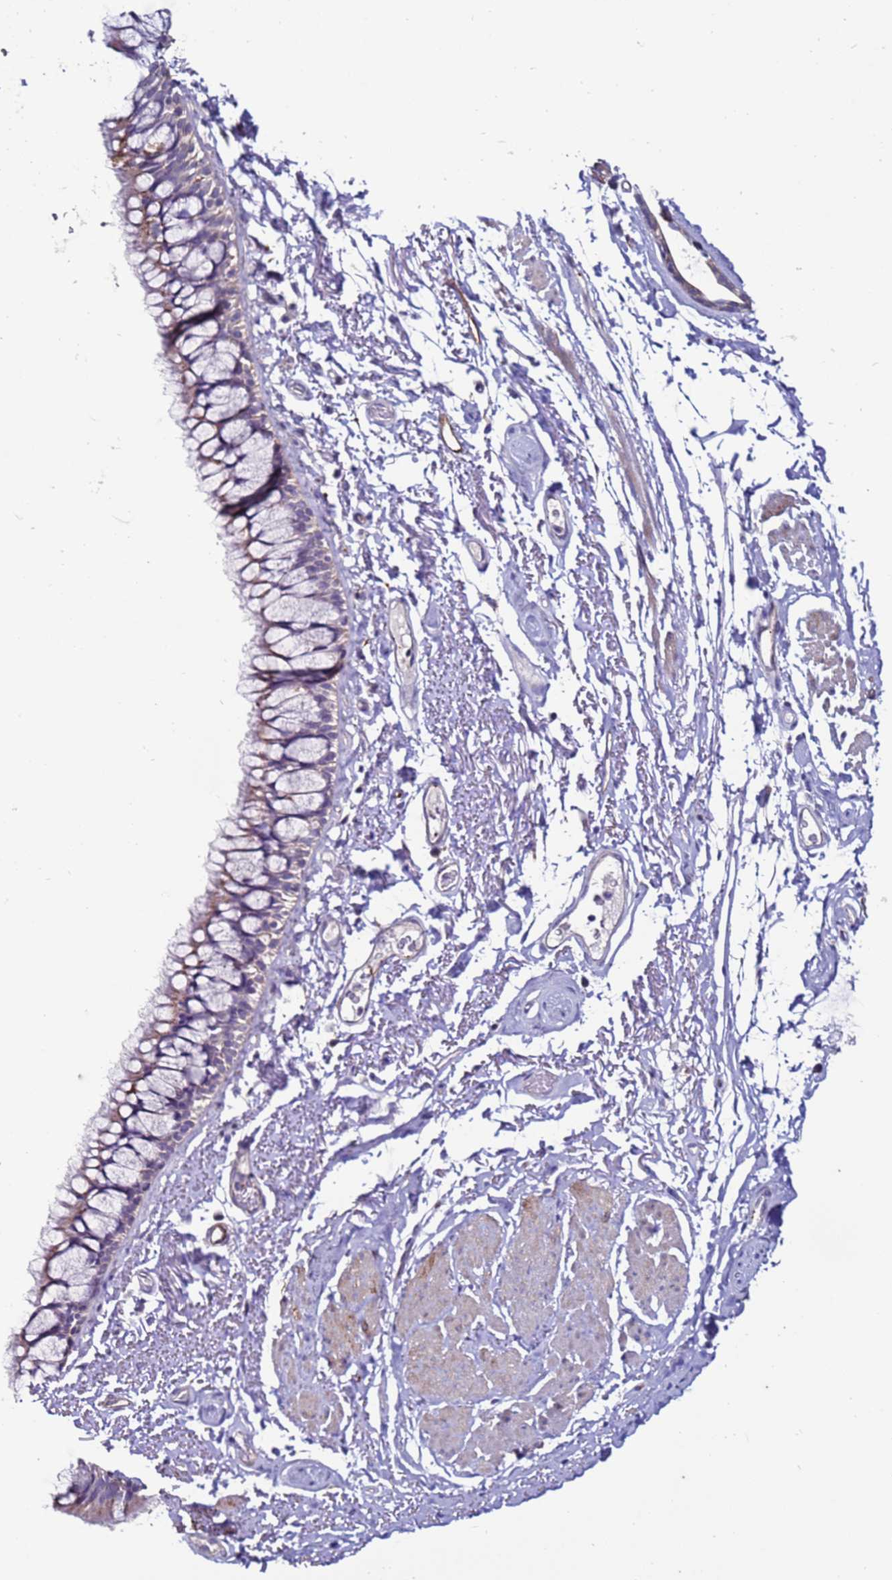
{"staining": {"intensity": "weak", "quantity": "25%-75%", "location": "cytoplasmic/membranous"}, "tissue": "bronchus", "cell_type": "Respiratory epithelial cells", "image_type": "normal", "snomed": [{"axis": "morphology", "description": "Normal tissue, NOS"}, {"axis": "topography", "description": "Cartilage tissue"}, {"axis": "topography", "description": "Bronchus"}], "caption": "IHC of unremarkable bronchus displays low levels of weak cytoplasmic/membranous expression in approximately 25%-75% of respiratory epithelial cells. The staining is performed using DAB brown chromogen to label protein expression. The nuclei are counter-stained blue using hematoxylin.", "gene": "CLEC4M", "patient": {"sex": "female", "age": 73}}